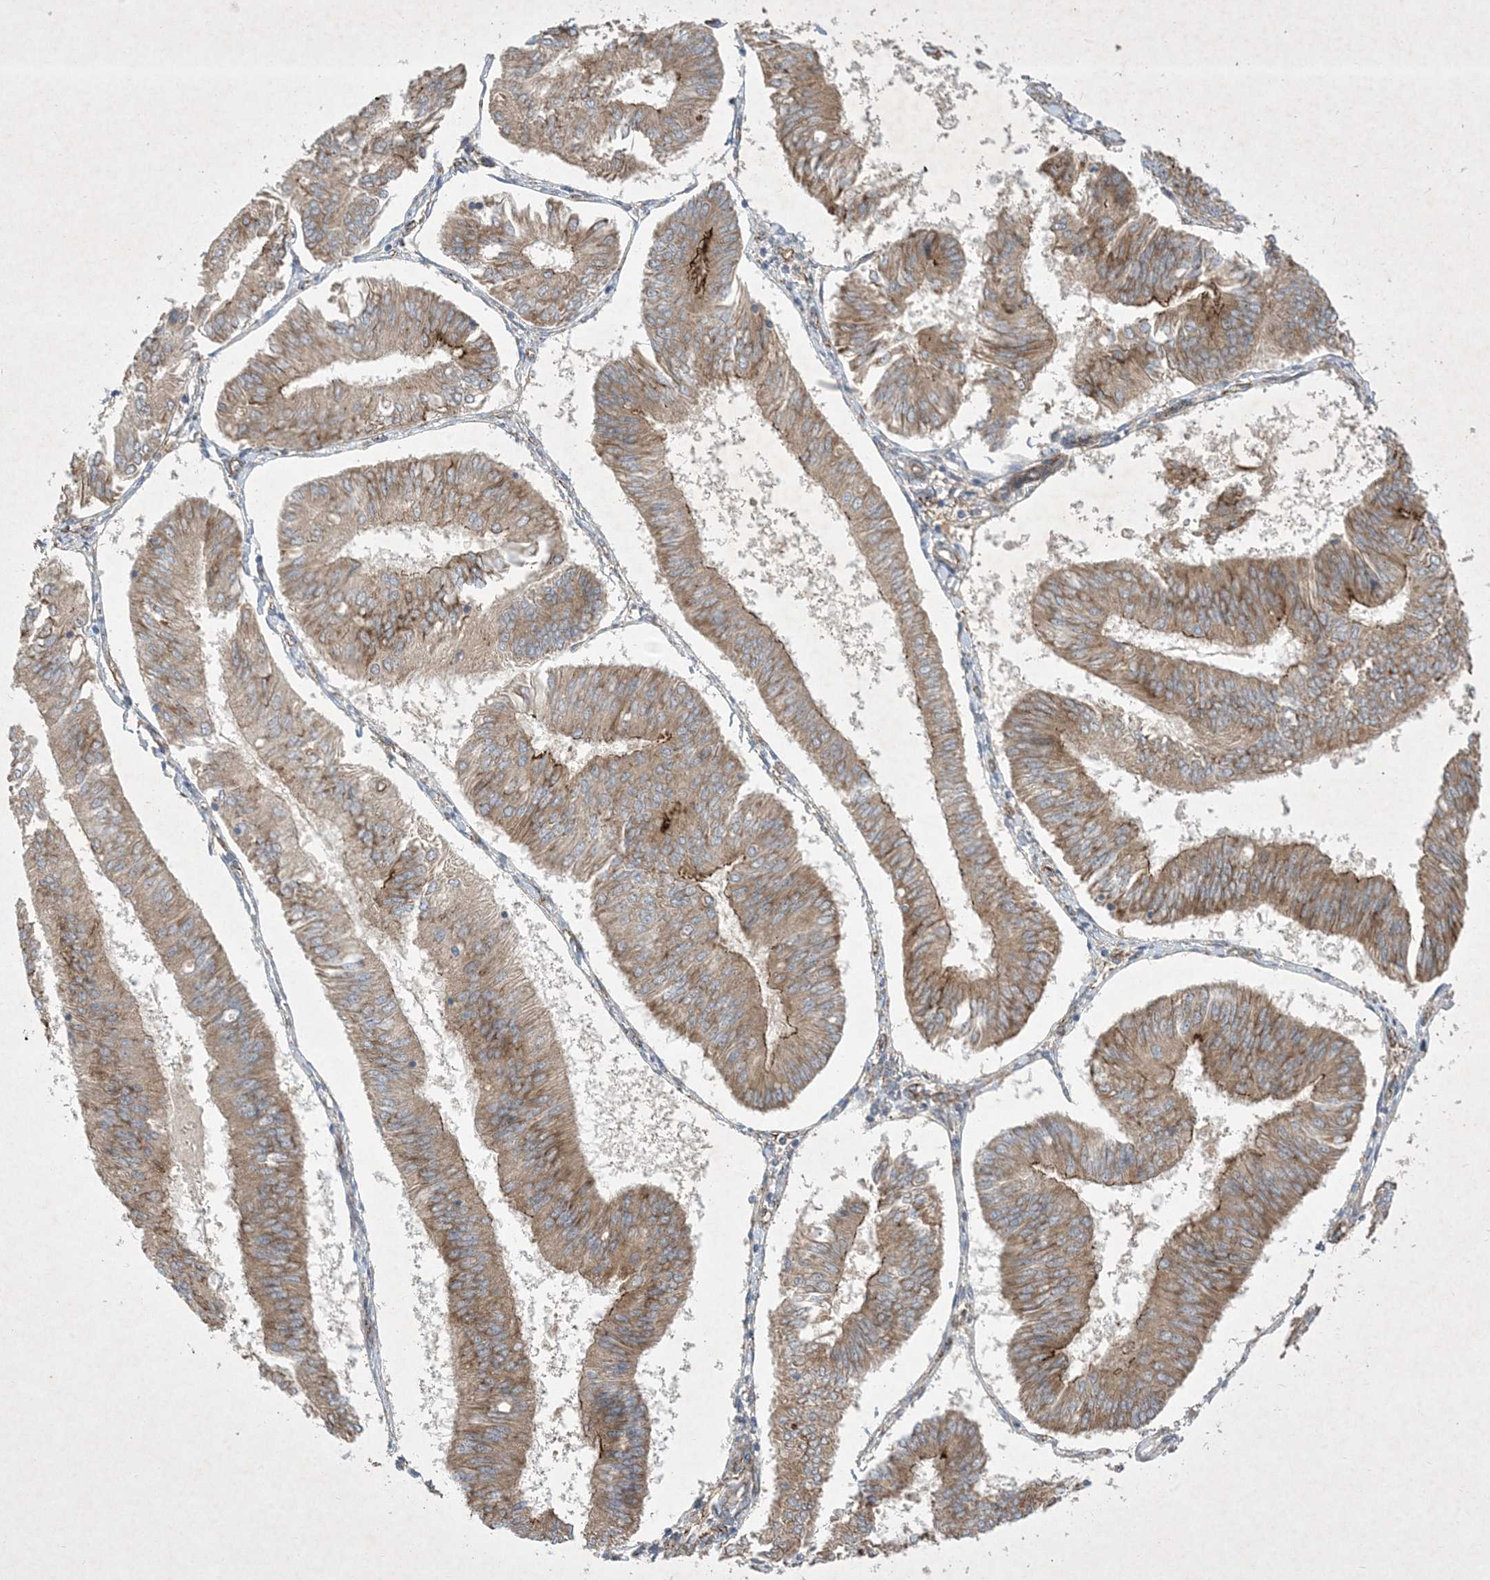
{"staining": {"intensity": "moderate", "quantity": ">75%", "location": "cytoplasmic/membranous"}, "tissue": "endometrial cancer", "cell_type": "Tumor cells", "image_type": "cancer", "snomed": [{"axis": "morphology", "description": "Adenocarcinoma, NOS"}, {"axis": "topography", "description": "Endometrium"}], "caption": "Immunohistochemical staining of endometrial cancer (adenocarcinoma) displays medium levels of moderate cytoplasmic/membranous protein positivity in approximately >75% of tumor cells.", "gene": "OTOP1", "patient": {"sex": "female", "age": 58}}